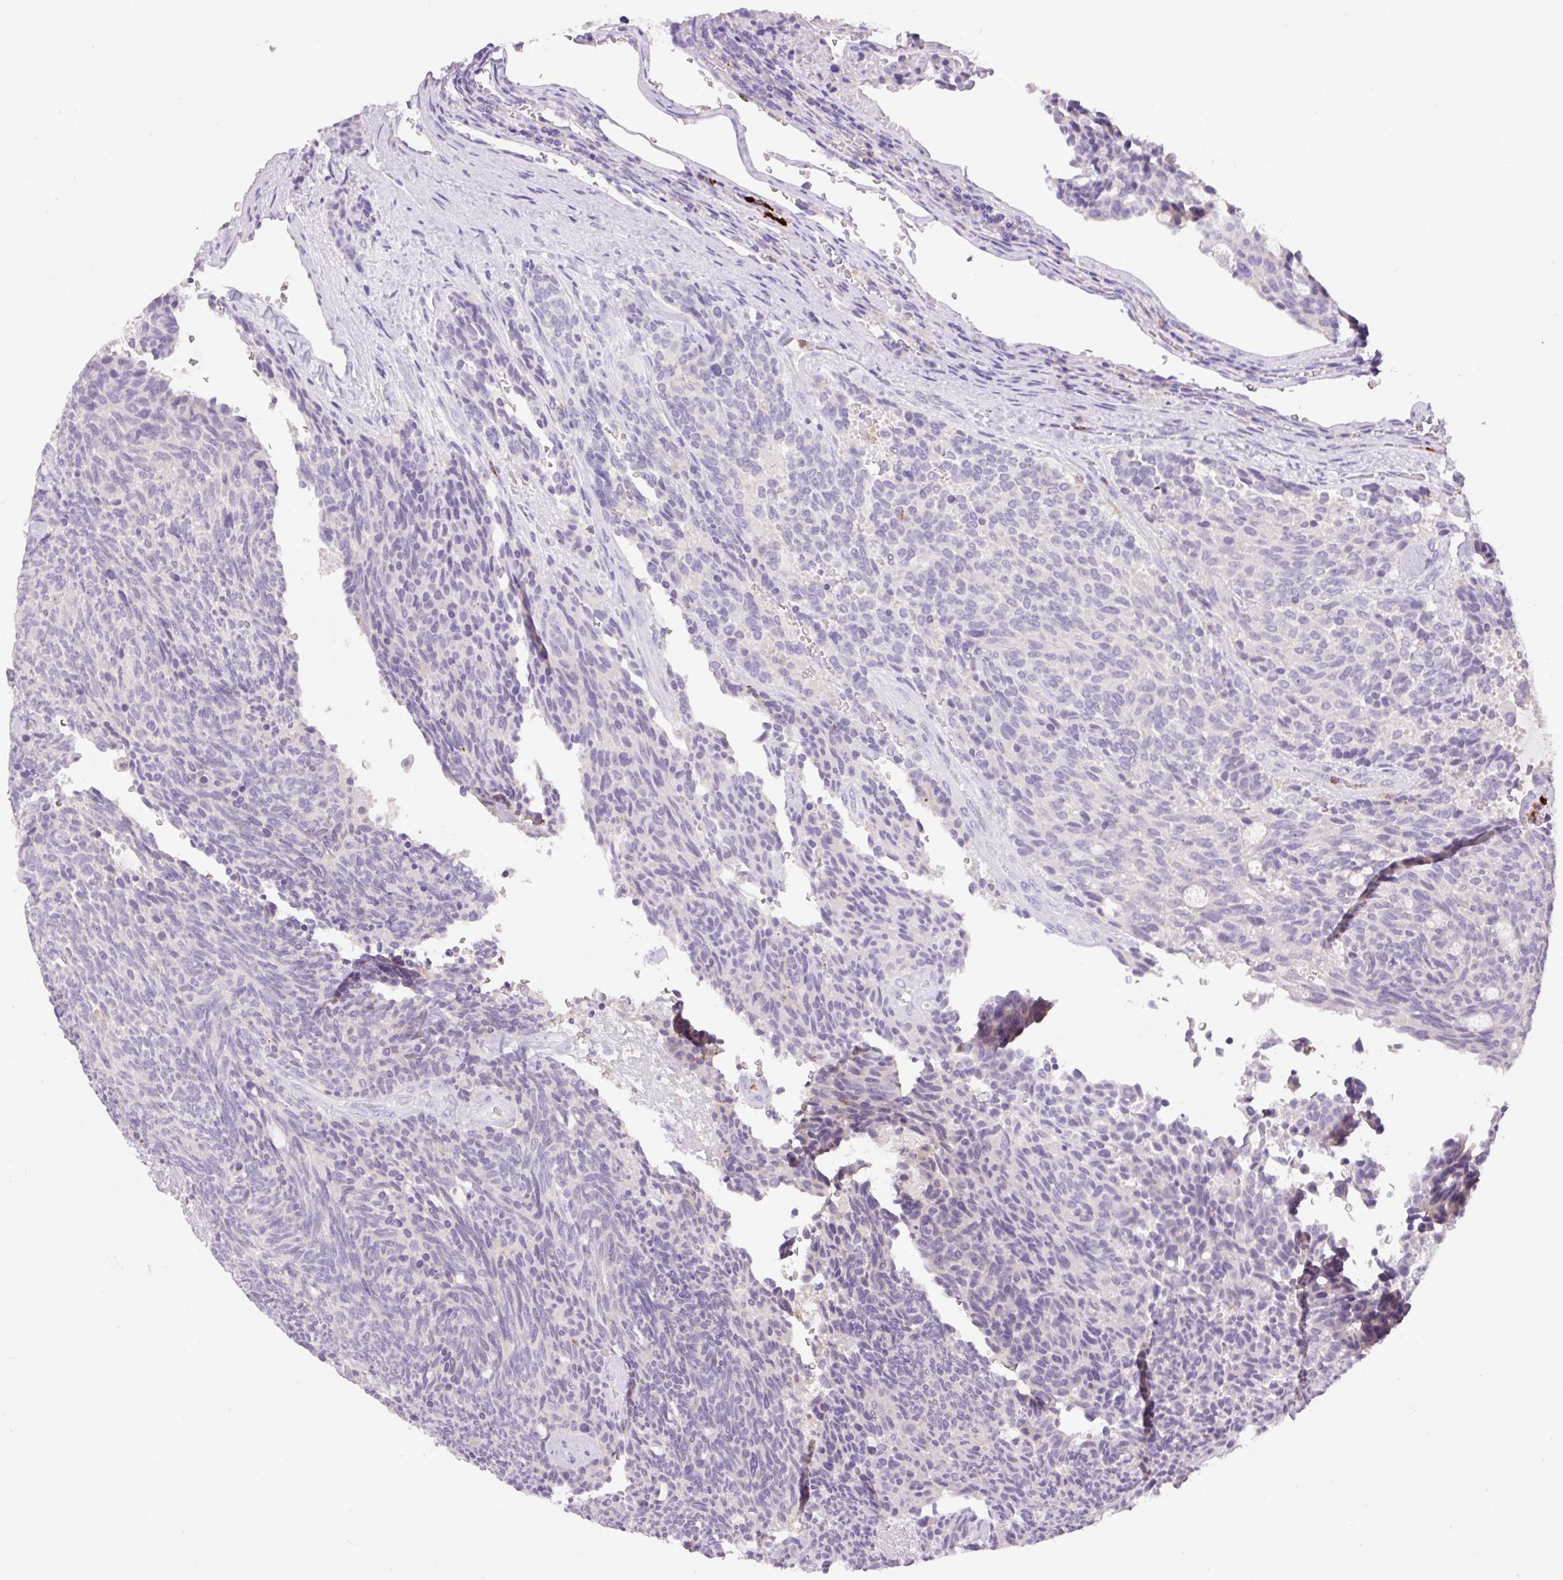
{"staining": {"intensity": "negative", "quantity": "none", "location": "none"}, "tissue": "carcinoid", "cell_type": "Tumor cells", "image_type": "cancer", "snomed": [{"axis": "morphology", "description": "Carcinoid, malignant, NOS"}, {"axis": "topography", "description": "Pancreas"}], "caption": "Carcinoid was stained to show a protein in brown. There is no significant positivity in tumor cells. (Stains: DAB immunohistochemistry with hematoxylin counter stain, Microscopy: brightfield microscopy at high magnification).", "gene": "TDRD15", "patient": {"sex": "female", "age": 54}}